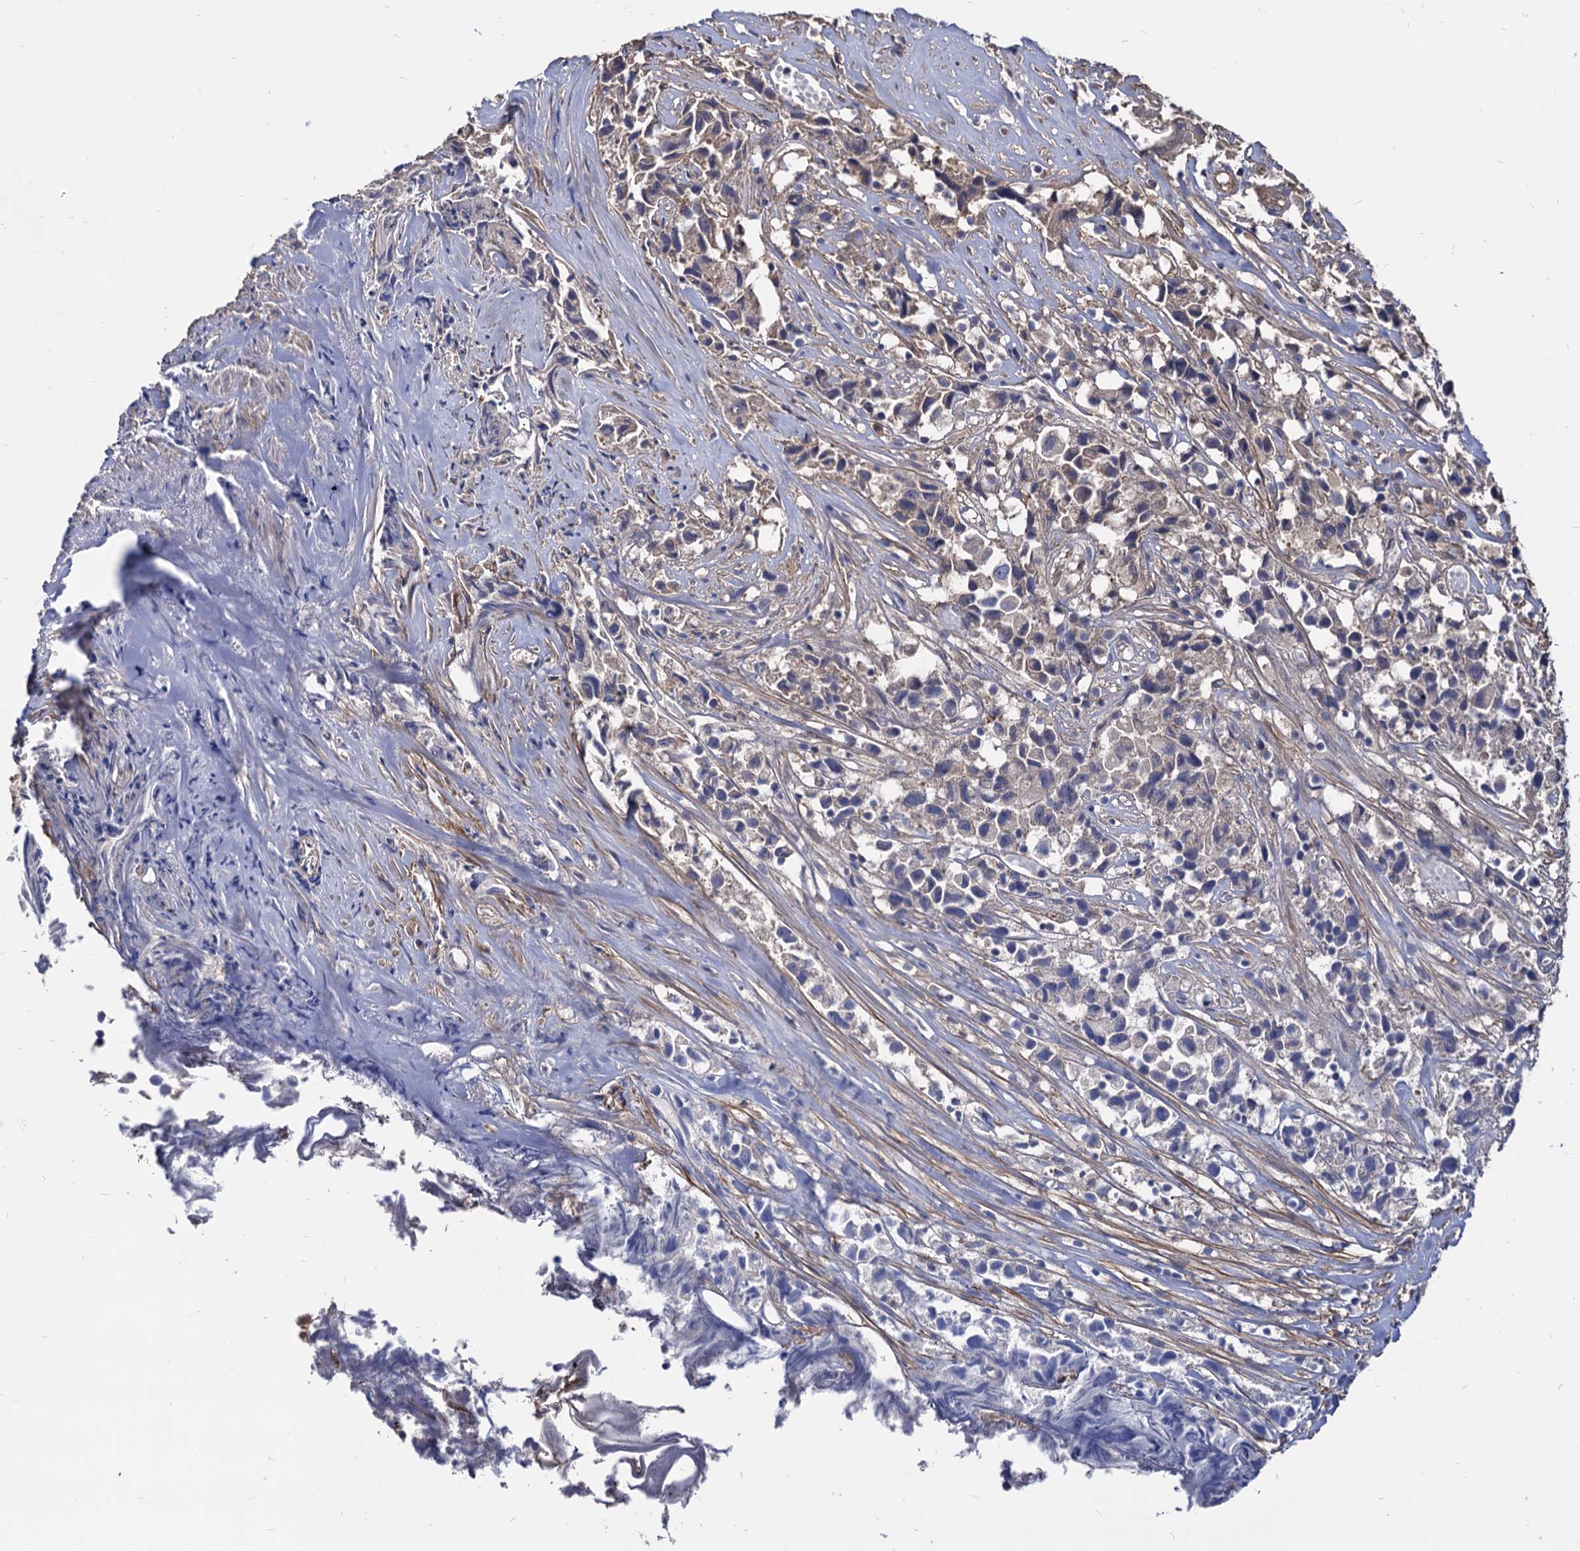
{"staining": {"intensity": "negative", "quantity": "none", "location": "none"}, "tissue": "urothelial cancer", "cell_type": "Tumor cells", "image_type": "cancer", "snomed": [{"axis": "morphology", "description": "Urothelial carcinoma, High grade"}, {"axis": "topography", "description": "Urinary bladder"}], "caption": "A histopathology image of urothelial carcinoma (high-grade) stained for a protein shows no brown staining in tumor cells.", "gene": "CPPED1", "patient": {"sex": "female", "age": 75}}